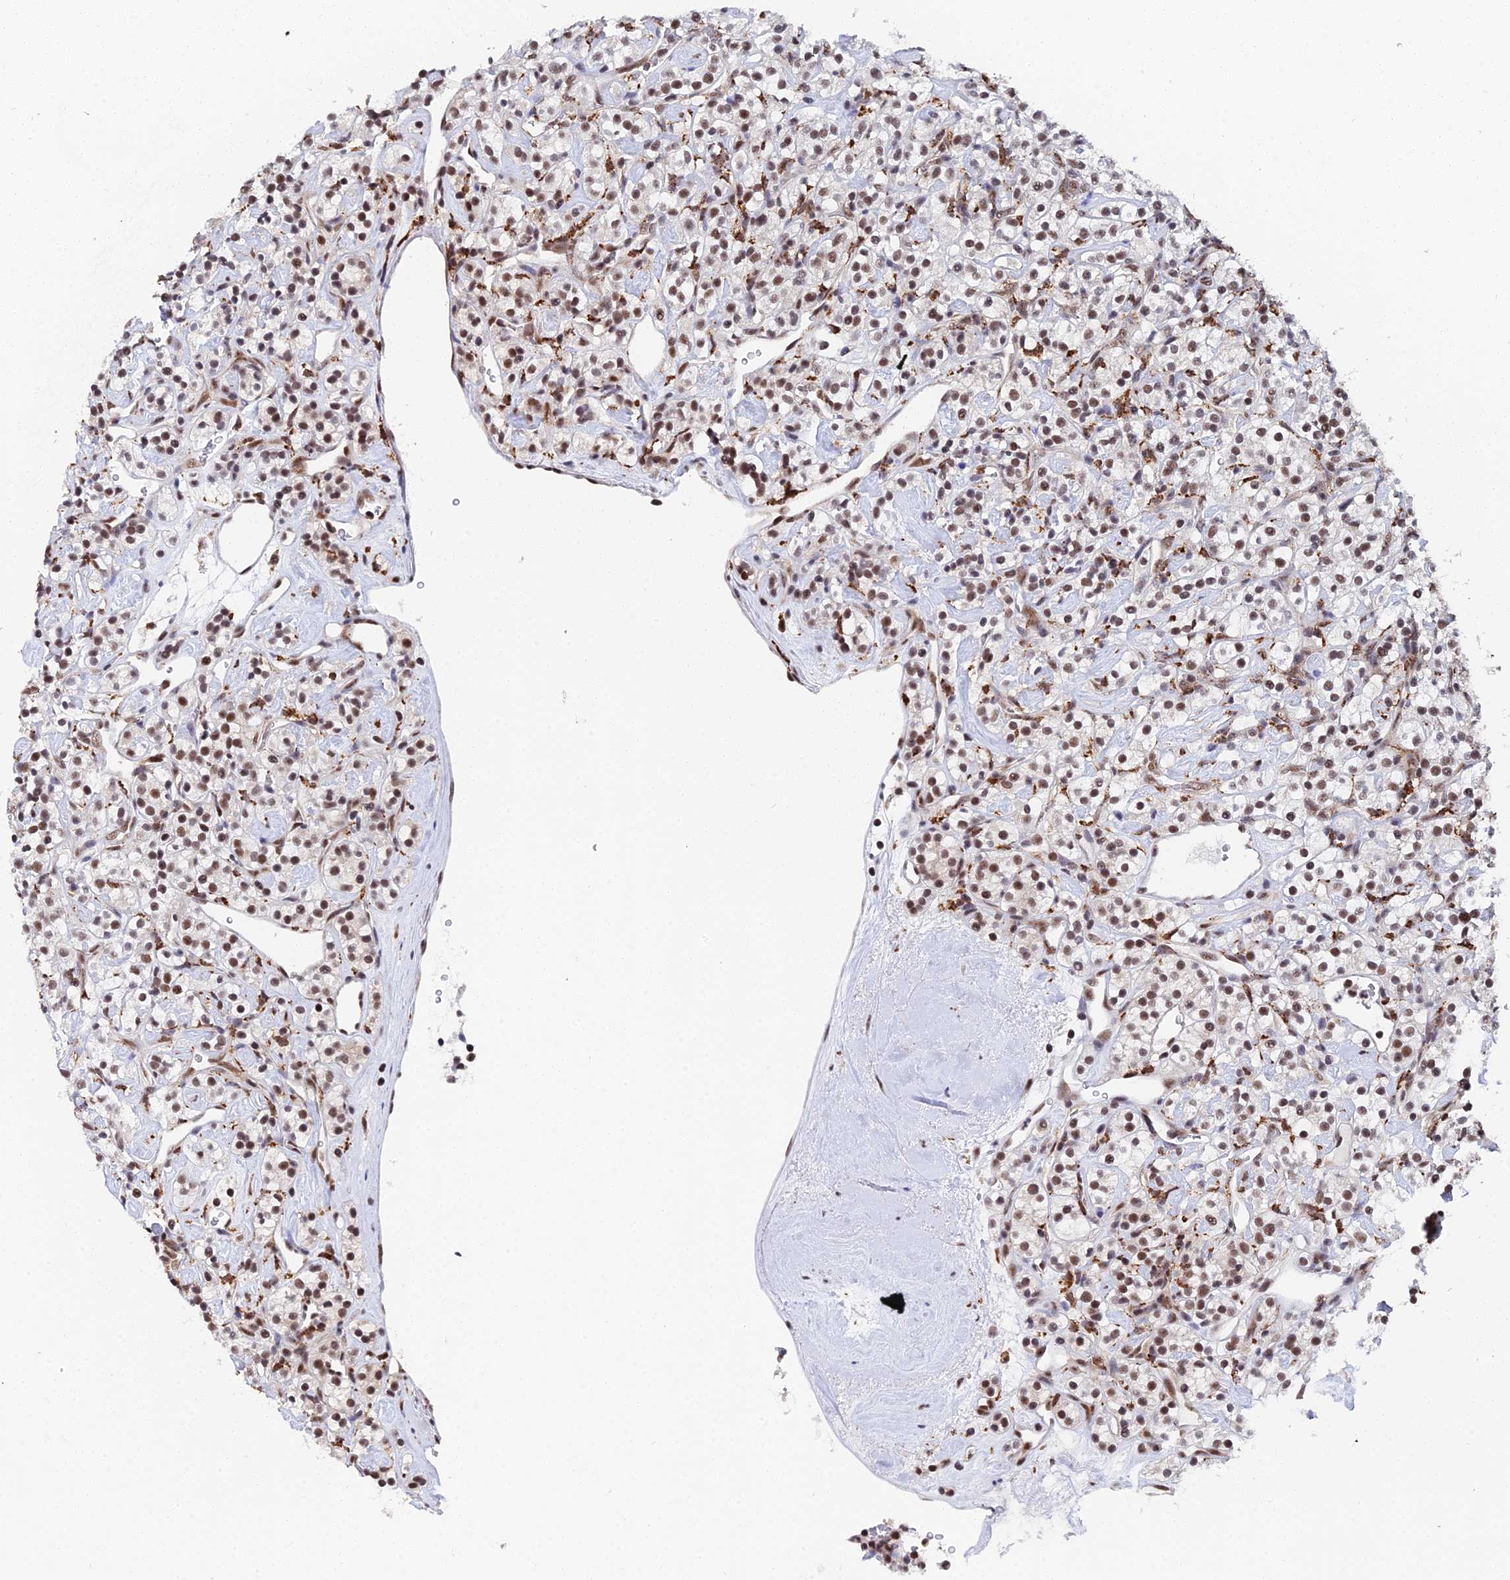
{"staining": {"intensity": "moderate", "quantity": ">75%", "location": "nuclear"}, "tissue": "renal cancer", "cell_type": "Tumor cells", "image_type": "cancer", "snomed": [{"axis": "morphology", "description": "Adenocarcinoma, NOS"}, {"axis": "topography", "description": "Kidney"}], "caption": "A micrograph of human renal cancer stained for a protein displays moderate nuclear brown staining in tumor cells. The staining was performed using DAB (3,3'-diaminobenzidine) to visualize the protein expression in brown, while the nuclei were stained in blue with hematoxylin (Magnification: 20x).", "gene": "MAGOHB", "patient": {"sex": "male", "age": 77}}